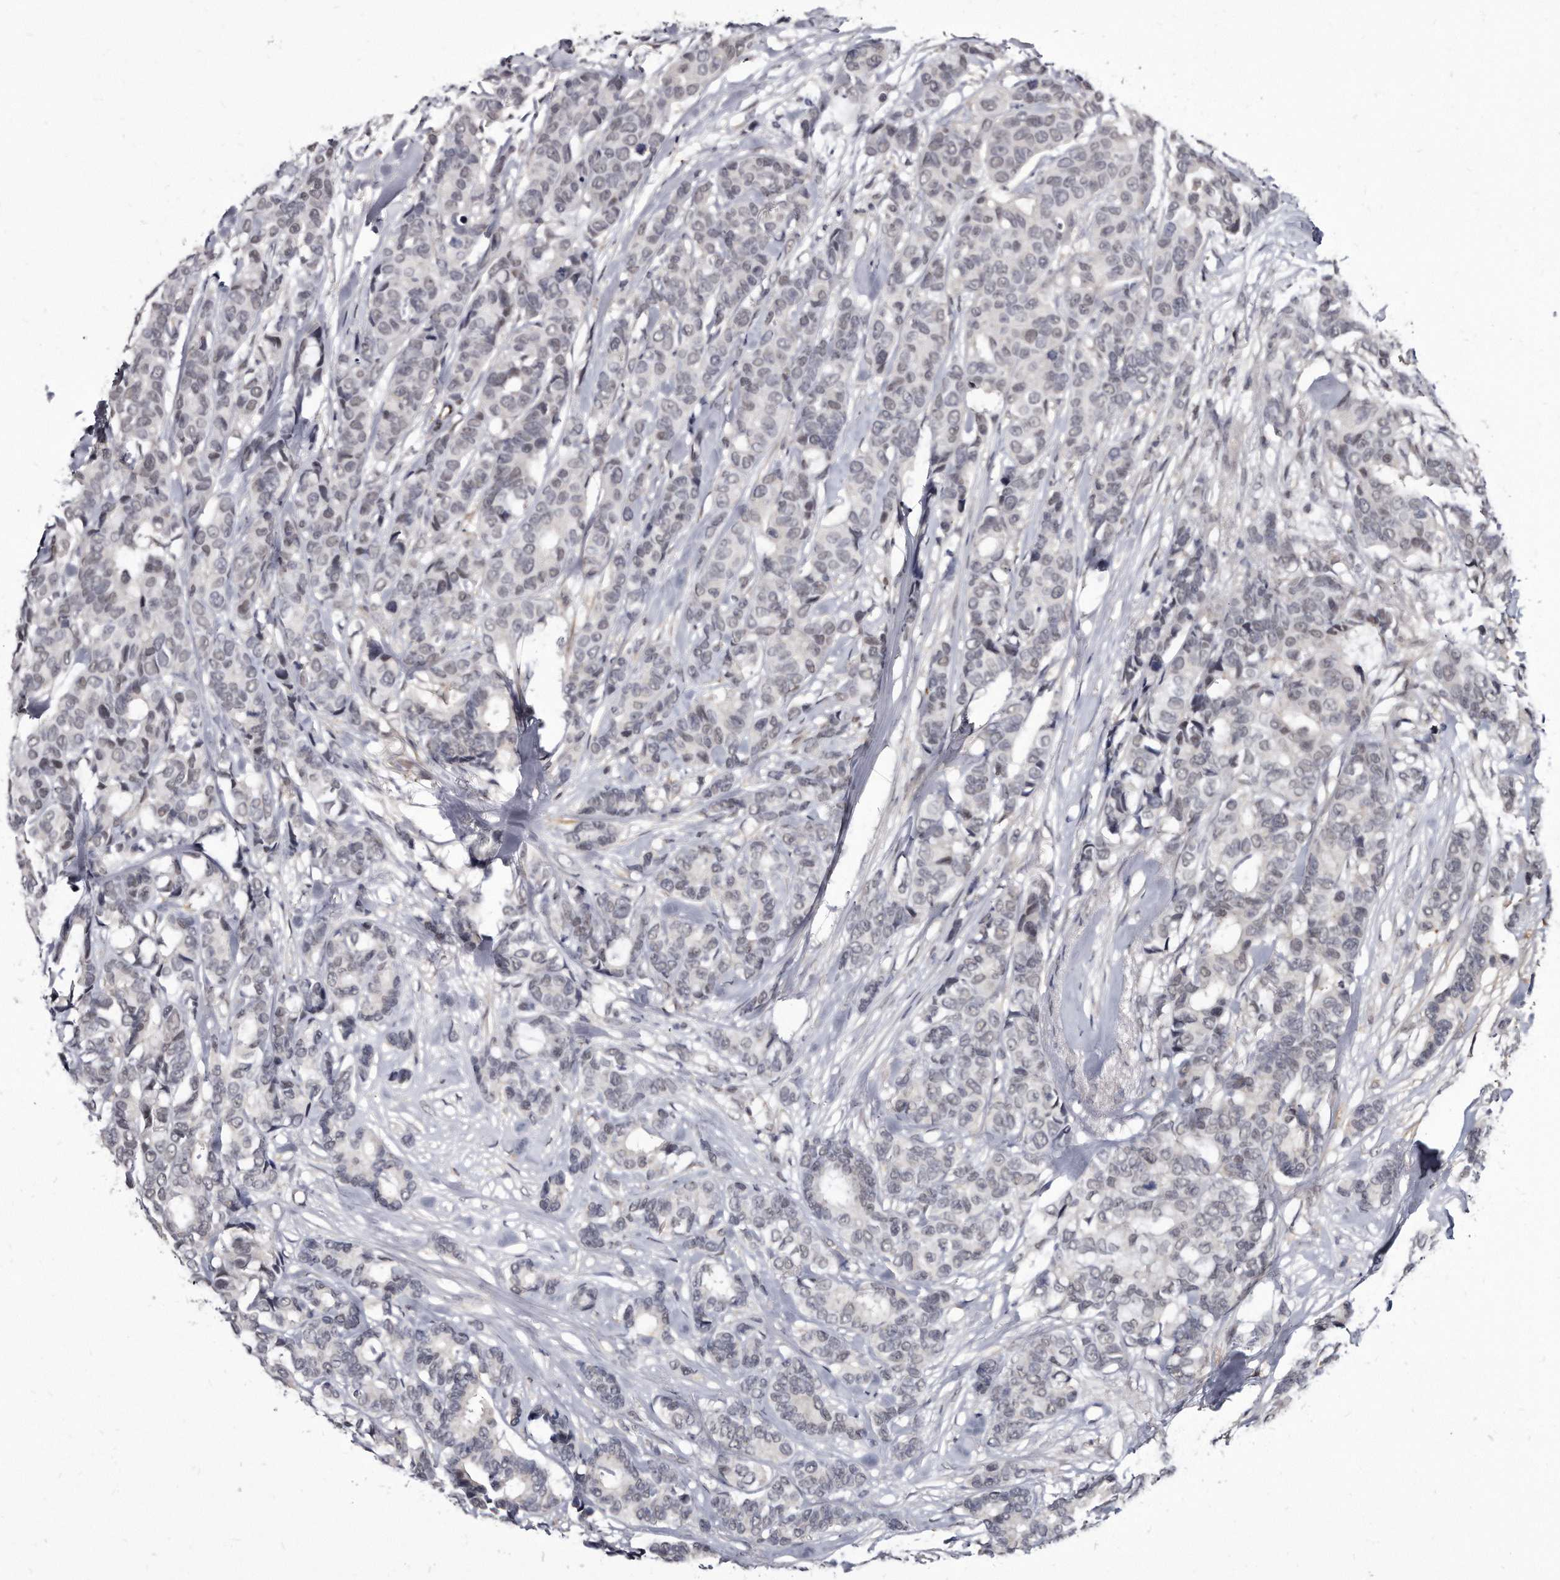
{"staining": {"intensity": "negative", "quantity": "none", "location": "none"}, "tissue": "breast cancer", "cell_type": "Tumor cells", "image_type": "cancer", "snomed": [{"axis": "morphology", "description": "Duct carcinoma"}, {"axis": "topography", "description": "Breast"}], "caption": "Breast invasive ductal carcinoma was stained to show a protein in brown. There is no significant expression in tumor cells. (Stains: DAB immunohistochemistry with hematoxylin counter stain, Microscopy: brightfield microscopy at high magnification).", "gene": "KLHDC3", "patient": {"sex": "female", "age": 87}}